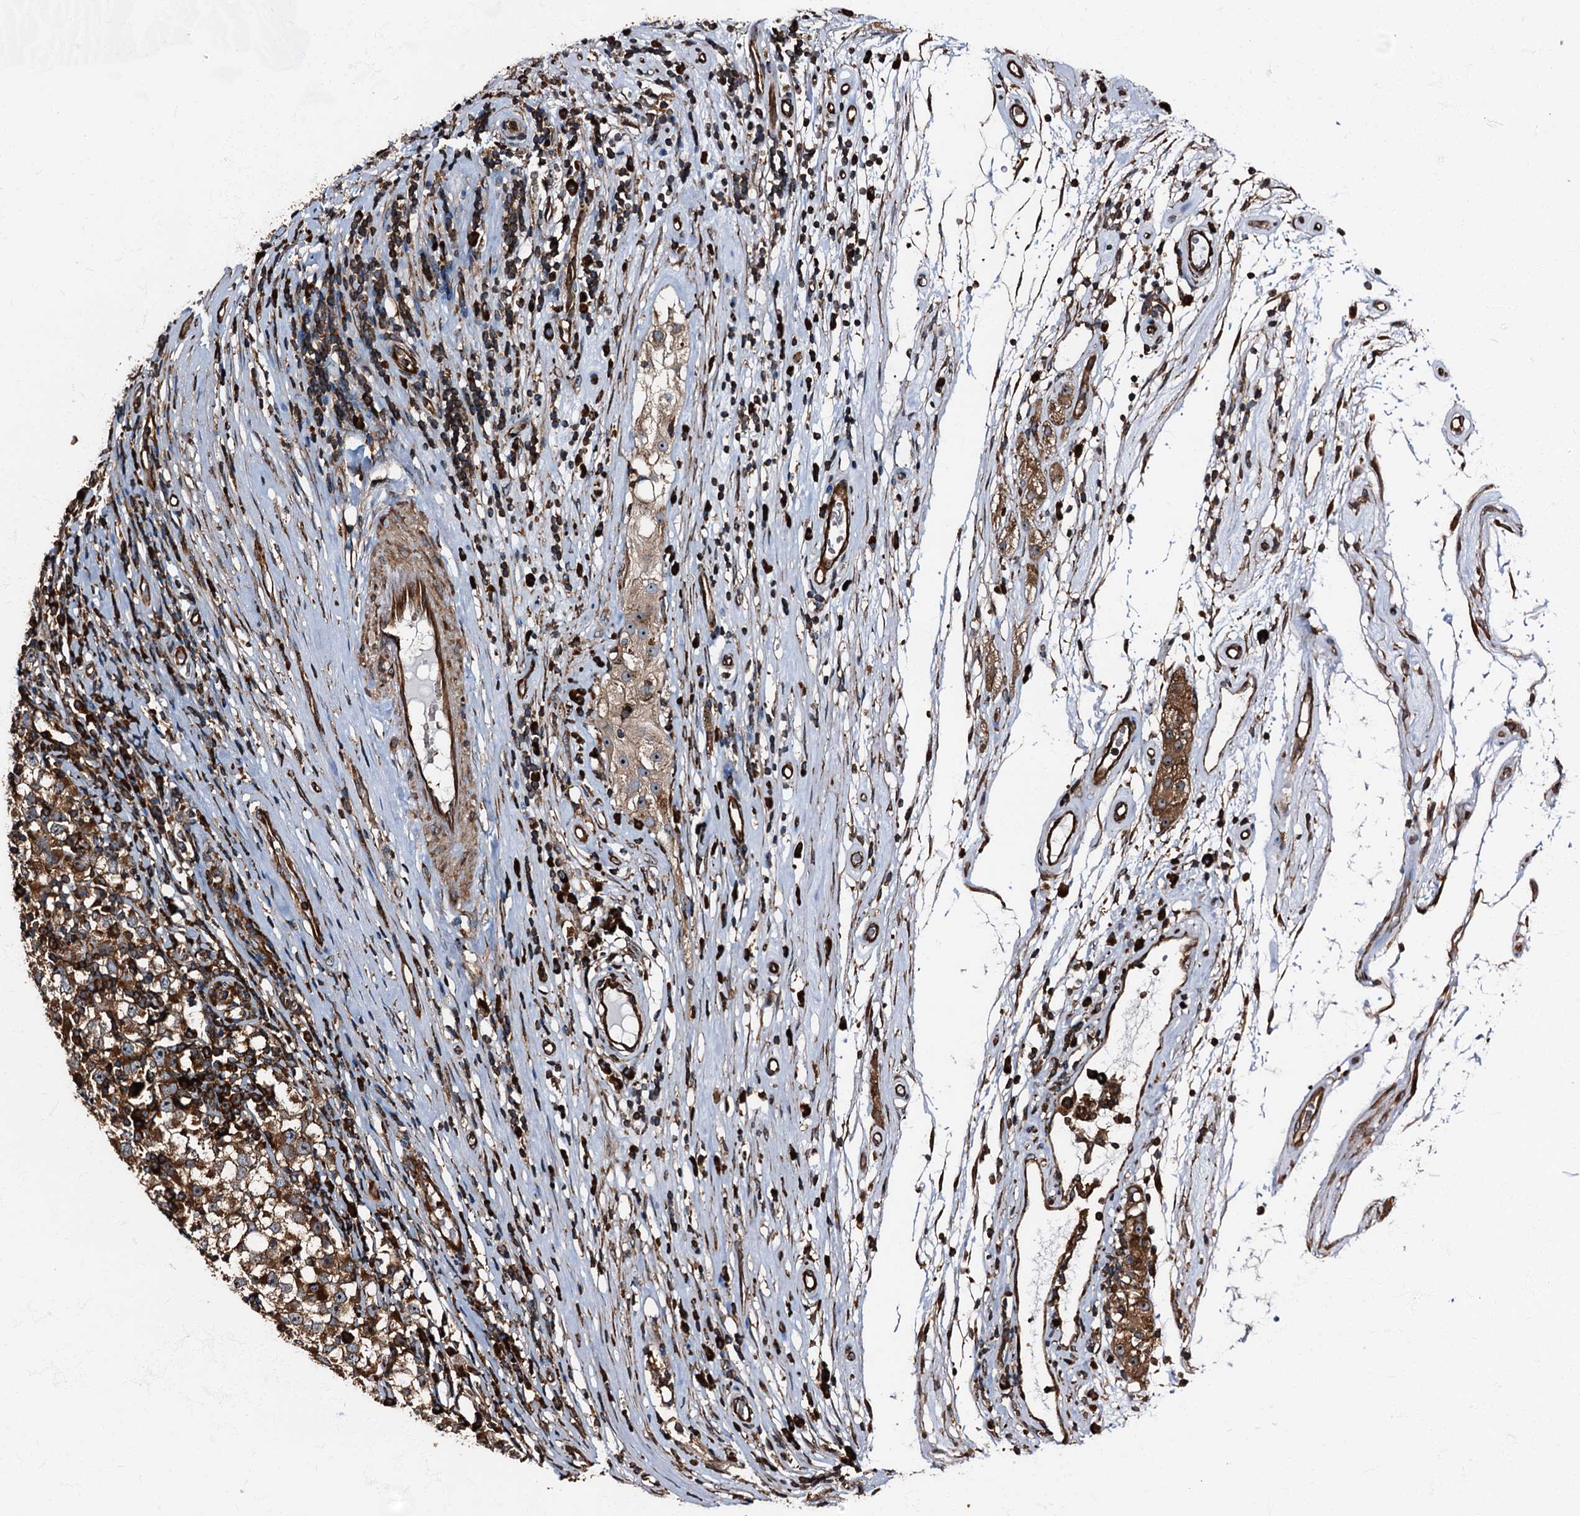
{"staining": {"intensity": "moderate", "quantity": ">75%", "location": "cytoplasmic/membranous"}, "tissue": "testis cancer", "cell_type": "Tumor cells", "image_type": "cancer", "snomed": [{"axis": "morphology", "description": "Seminoma, NOS"}, {"axis": "topography", "description": "Testis"}], "caption": "Tumor cells exhibit medium levels of moderate cytoplasmic/membranous positivity in about >75% of cells in testis cancer.", "gene": "ATP2C1", "patient": {"sex": "male", "age": 65}}